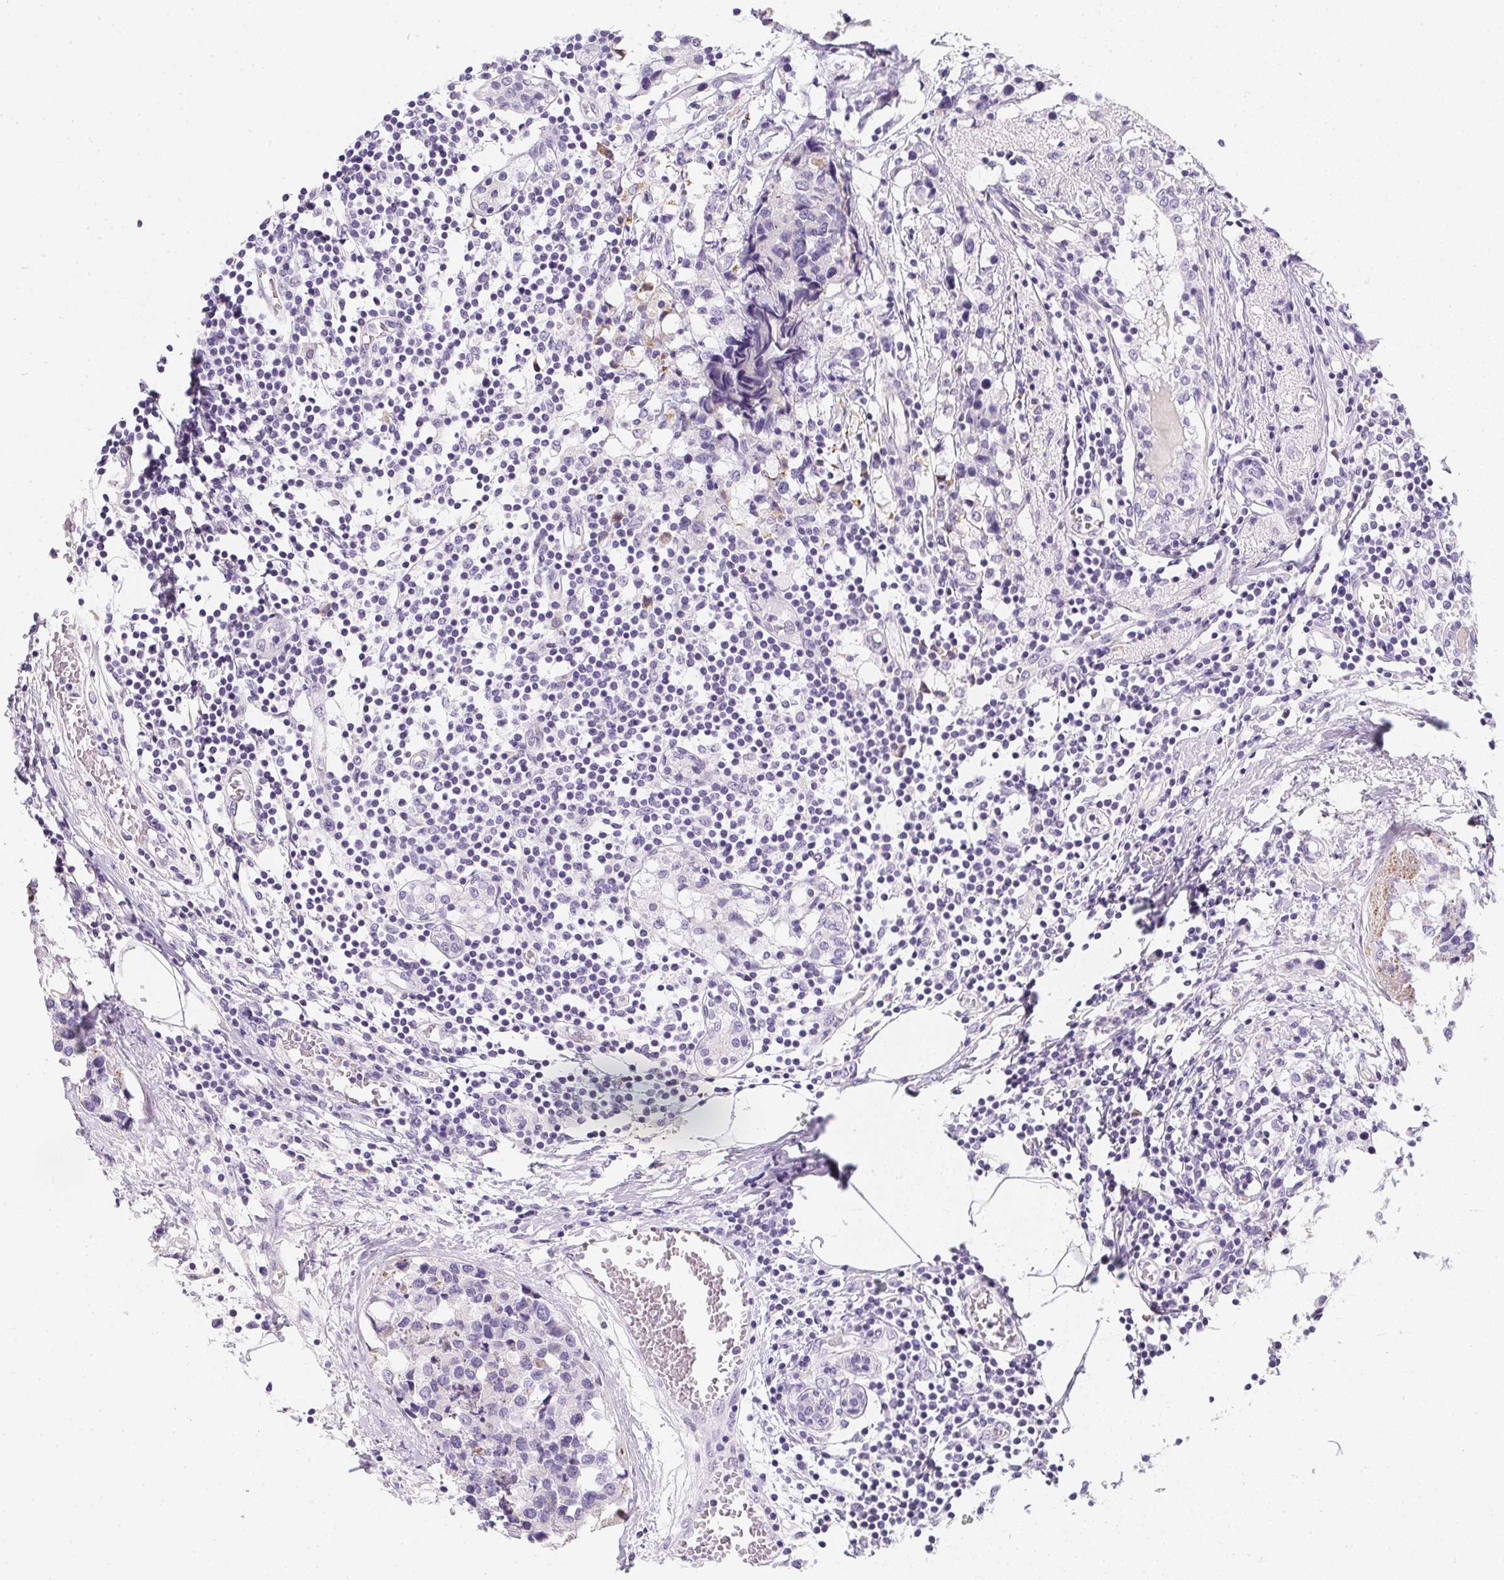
{"staining": {"intensity": "negative", "quantity": "none", "location": "none"}, "tissue": "breast cancer", "cell_type": "Tumor cells", "image_type": "cancer", "snomed": [{"axis": "morphology", "description": "Lobular carcinoma"}, {"axis": "topography", "description": "Breast"}], "caption": "The histopathology image reveals no significant positivity in tumor cells of lobular carcinoma (breast).", "gene": "MAP1A", "patient": {"sex": "female", "age": 59}}